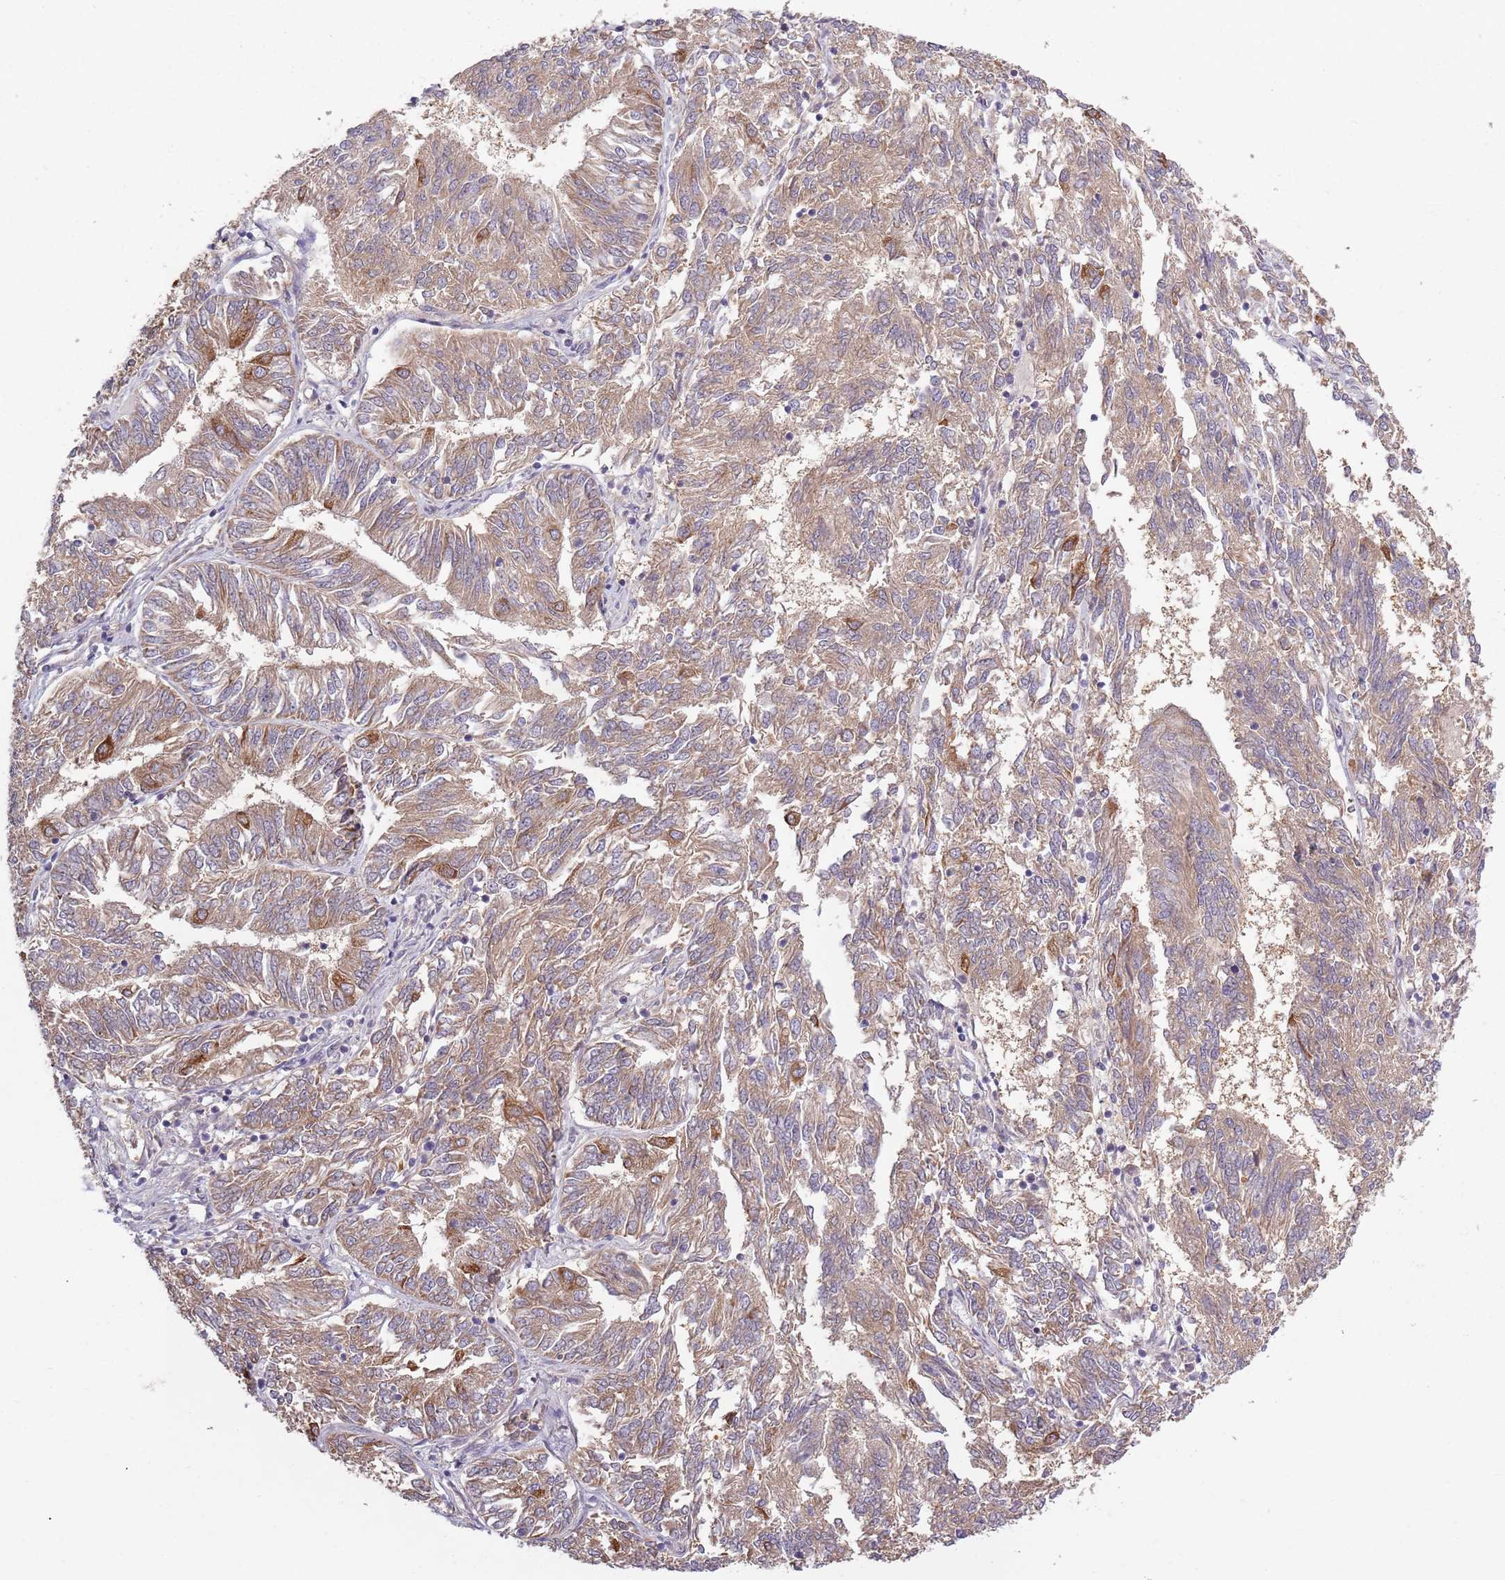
{"staining": {"intensity": "moderate", "quantity": ">75%", "location": "cytoplasmic/membranous"}, "tissue": "endometrial cancer", "cell_type": "Tumor cells", "image_type": "cancer", "snomed": [{"axis": "morphology", "description": "Adenocarcinoma, NOS"}, {"axis": "topography", "description": "Endometrium"}], "caption": "Moderate cytoplasmic/membranous protein staining is identified in about >75% of tumor cells in adenocarcinoma (endometrial).", "gene": "COQ5", "patient": {"sex": "female", "age": 58}}